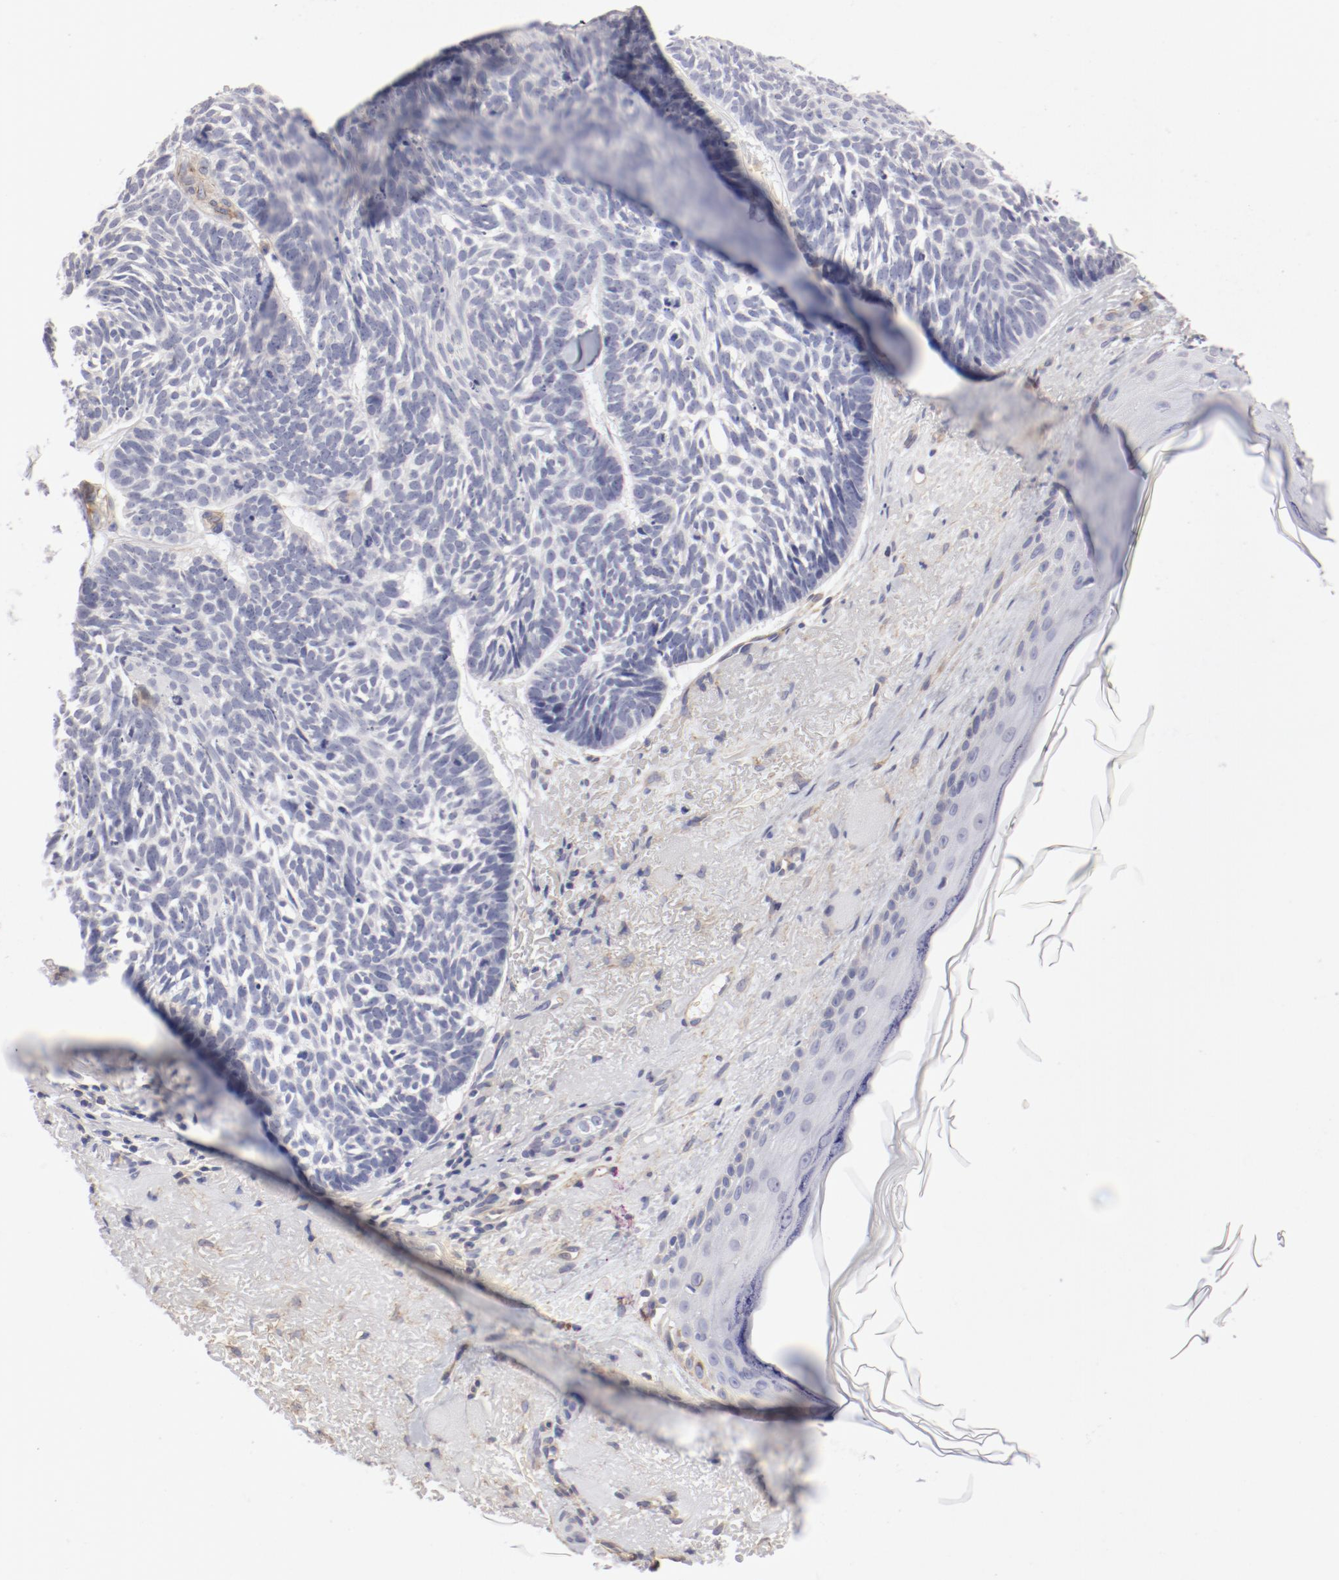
{"staining": {"intensity": "negative", "quantity": "none", "location": "none"}, "tissue": "skin cancer", "cell_type": "Tumor cells", "image_type": "cancer", "snomed": [{"axis": "morphology", "description": "Basal cell carcinoma"}, {"axis": "topography", "description": "Skin"}], "caption": "Immunohistochemical staining of skin basal cell carcinoma exhibits no significant expression in tumor cells. (DAB immunohistochemistry, high magnification).", "gene": "LAX1", "patient": {"sex": "female", "age": 87}}